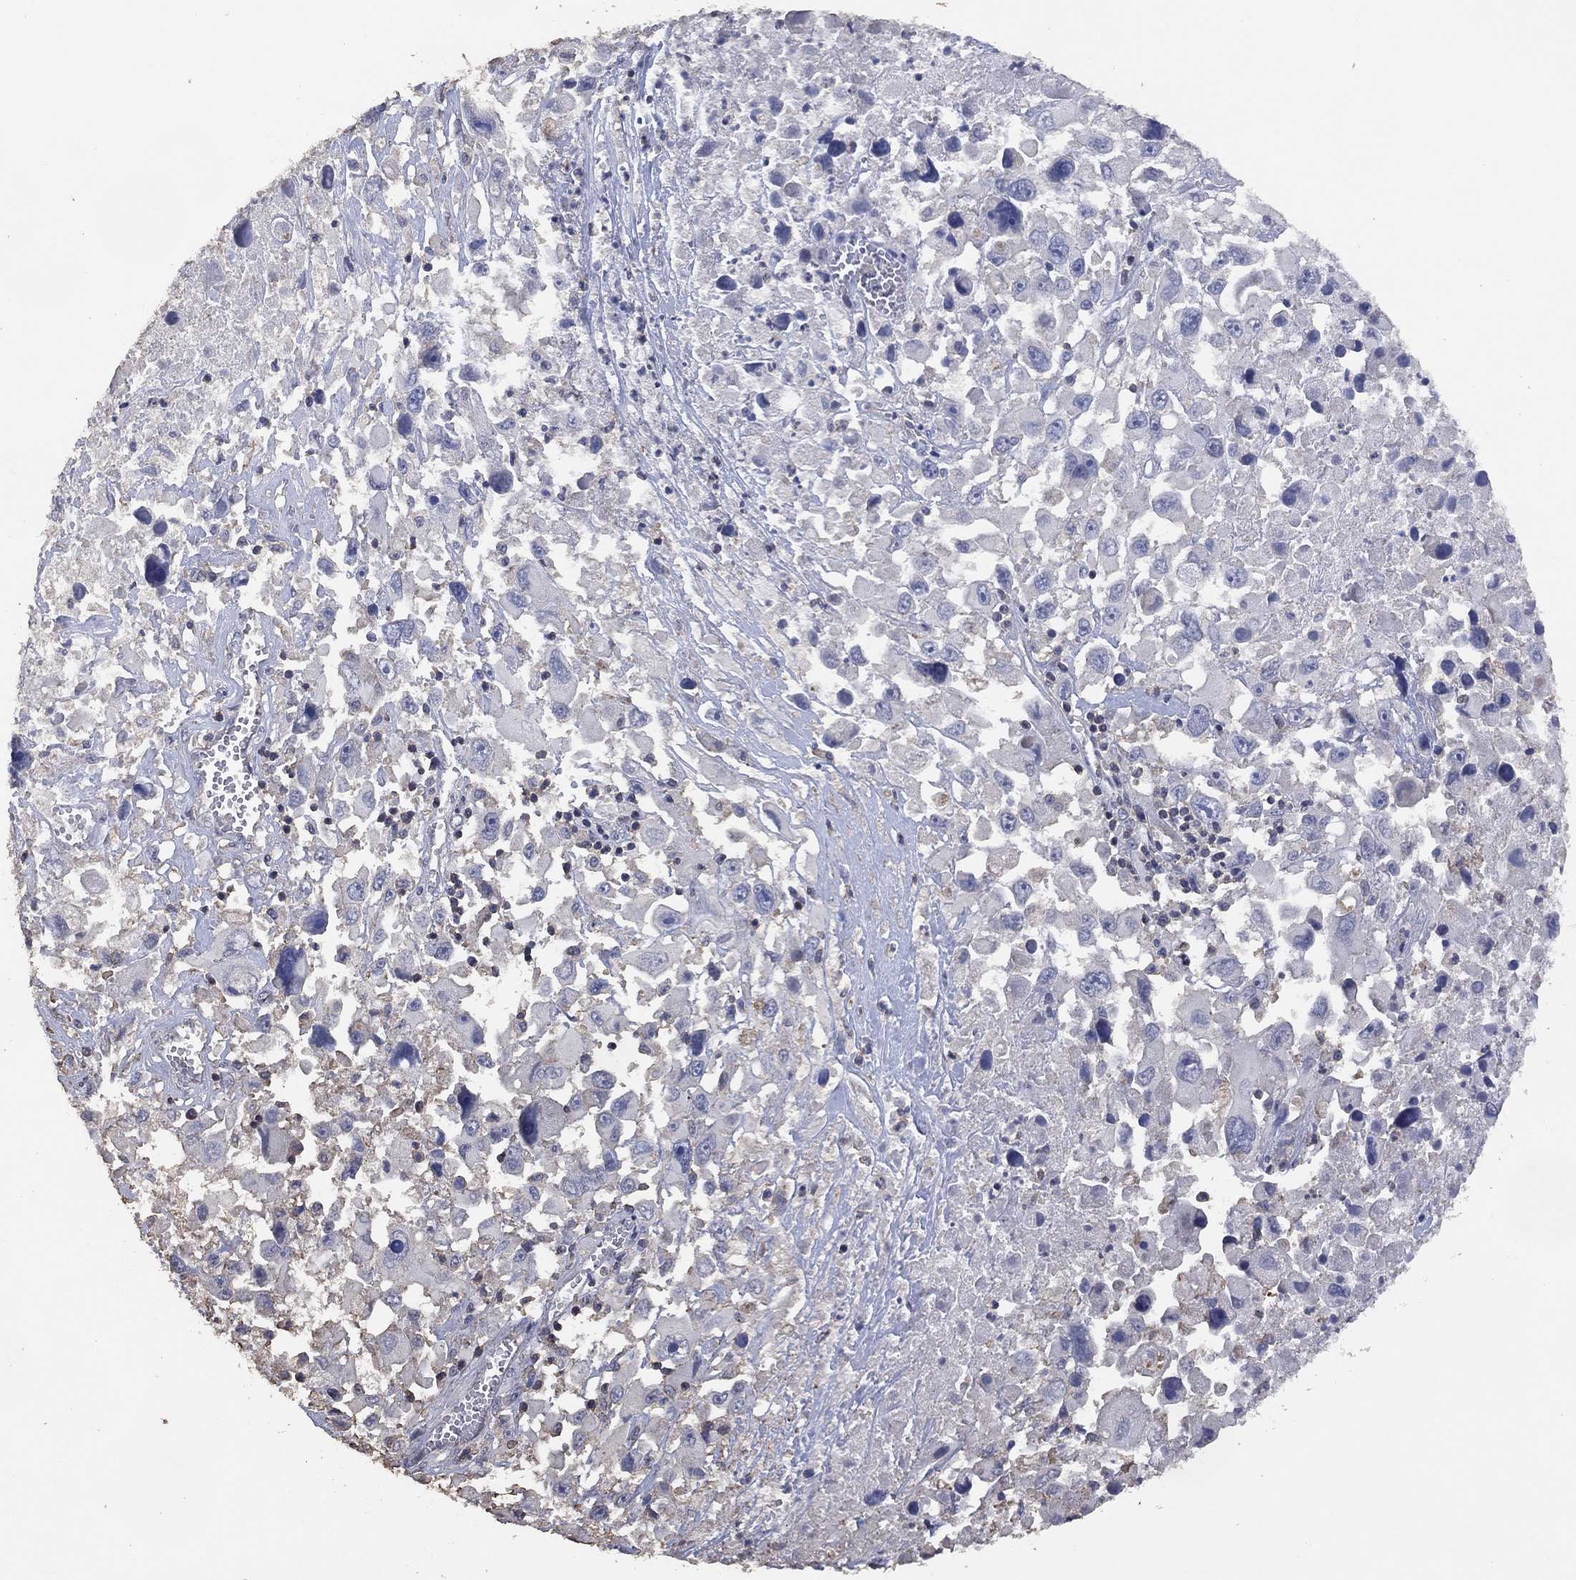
{"staining": {"intensity": "negative", "quantity": "none", "location": "none"}, "tissue": "melanoma", "cell_type": "Tumor cells", "image_type": "cancer", "snomed": [{"axis": "morphology", "description": "Malignant melanoma, Metastatic site"}, {"axis": "topography", "description": "Soft tissue"}], "caption": "A high-resolution image shows immunohistochemistry (IHC) staining of malignant melanoma (metastatic site), which displays no significant expression in tumor cells.", "gene": "ADPRHL1", "patient": {"sex": "male", "age": 50}}